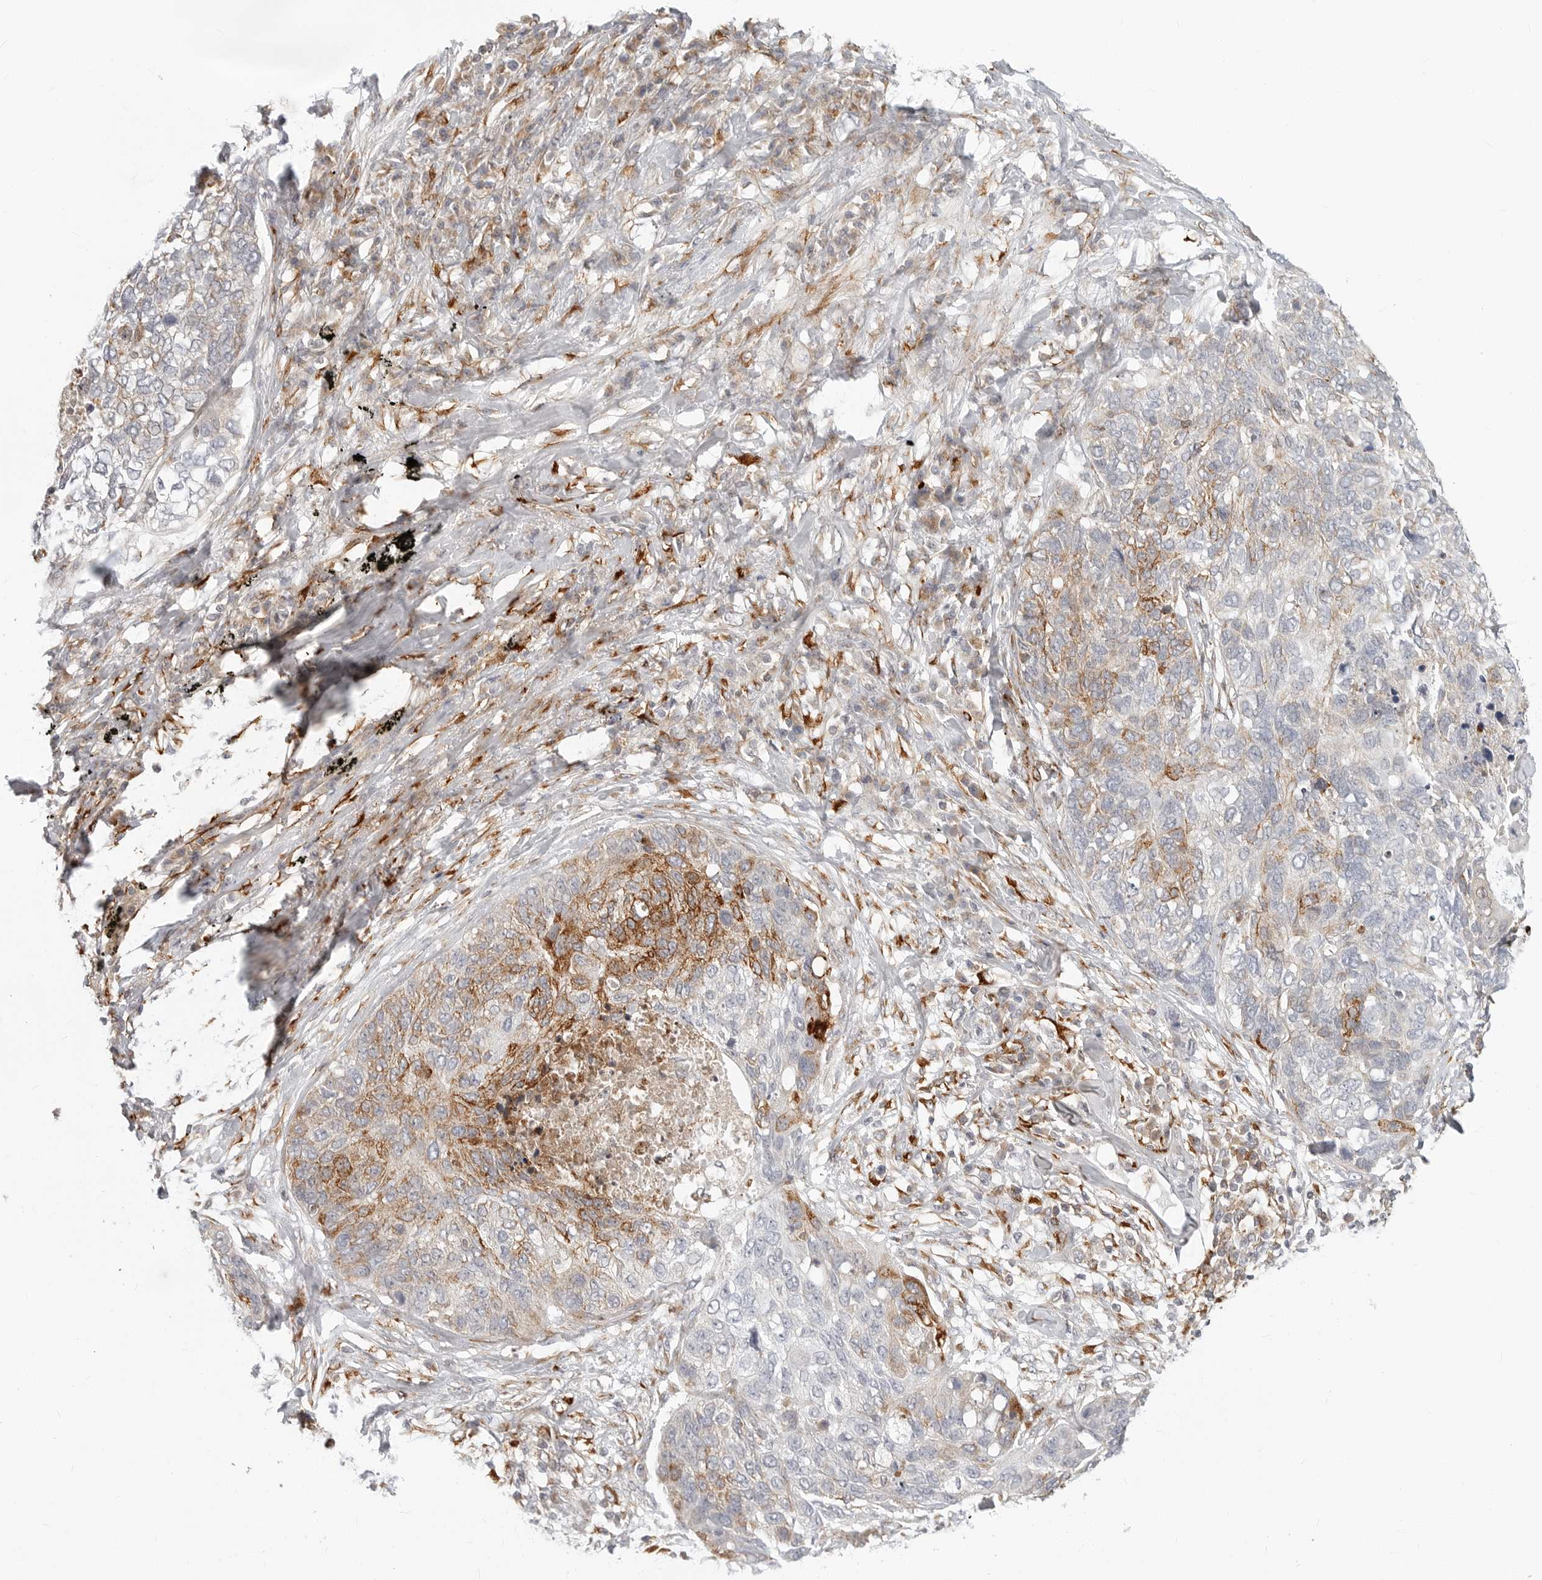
{"staining": {"intensity": "moderate", "quantity": "25%-75%", "location": "cytoplasmic/membranous"}, "tissue": "lung cancer", "cell_type": "Tumor cells", "image_type": "cancer", "snomed": [{"axis": "morphology", "description": "Squamous cell carcinoma, NOS"}, {"axis": "topography", "description": "Lung"}], "caption": "Immunohistochemical staining of squamous cell carcinoma (lung) demonstrates moderate cytoplasmic/membranous protein expression in approximately 25%-75% of tumor cells. (Stains: DAB (3,3'-diaminobenzidine) in brown, nuclei in blue, Microscopy: brightfield microscopy at high magnification).", "gene": "C1QTNF1", "patient": {"sex": "female", "age": 63}}